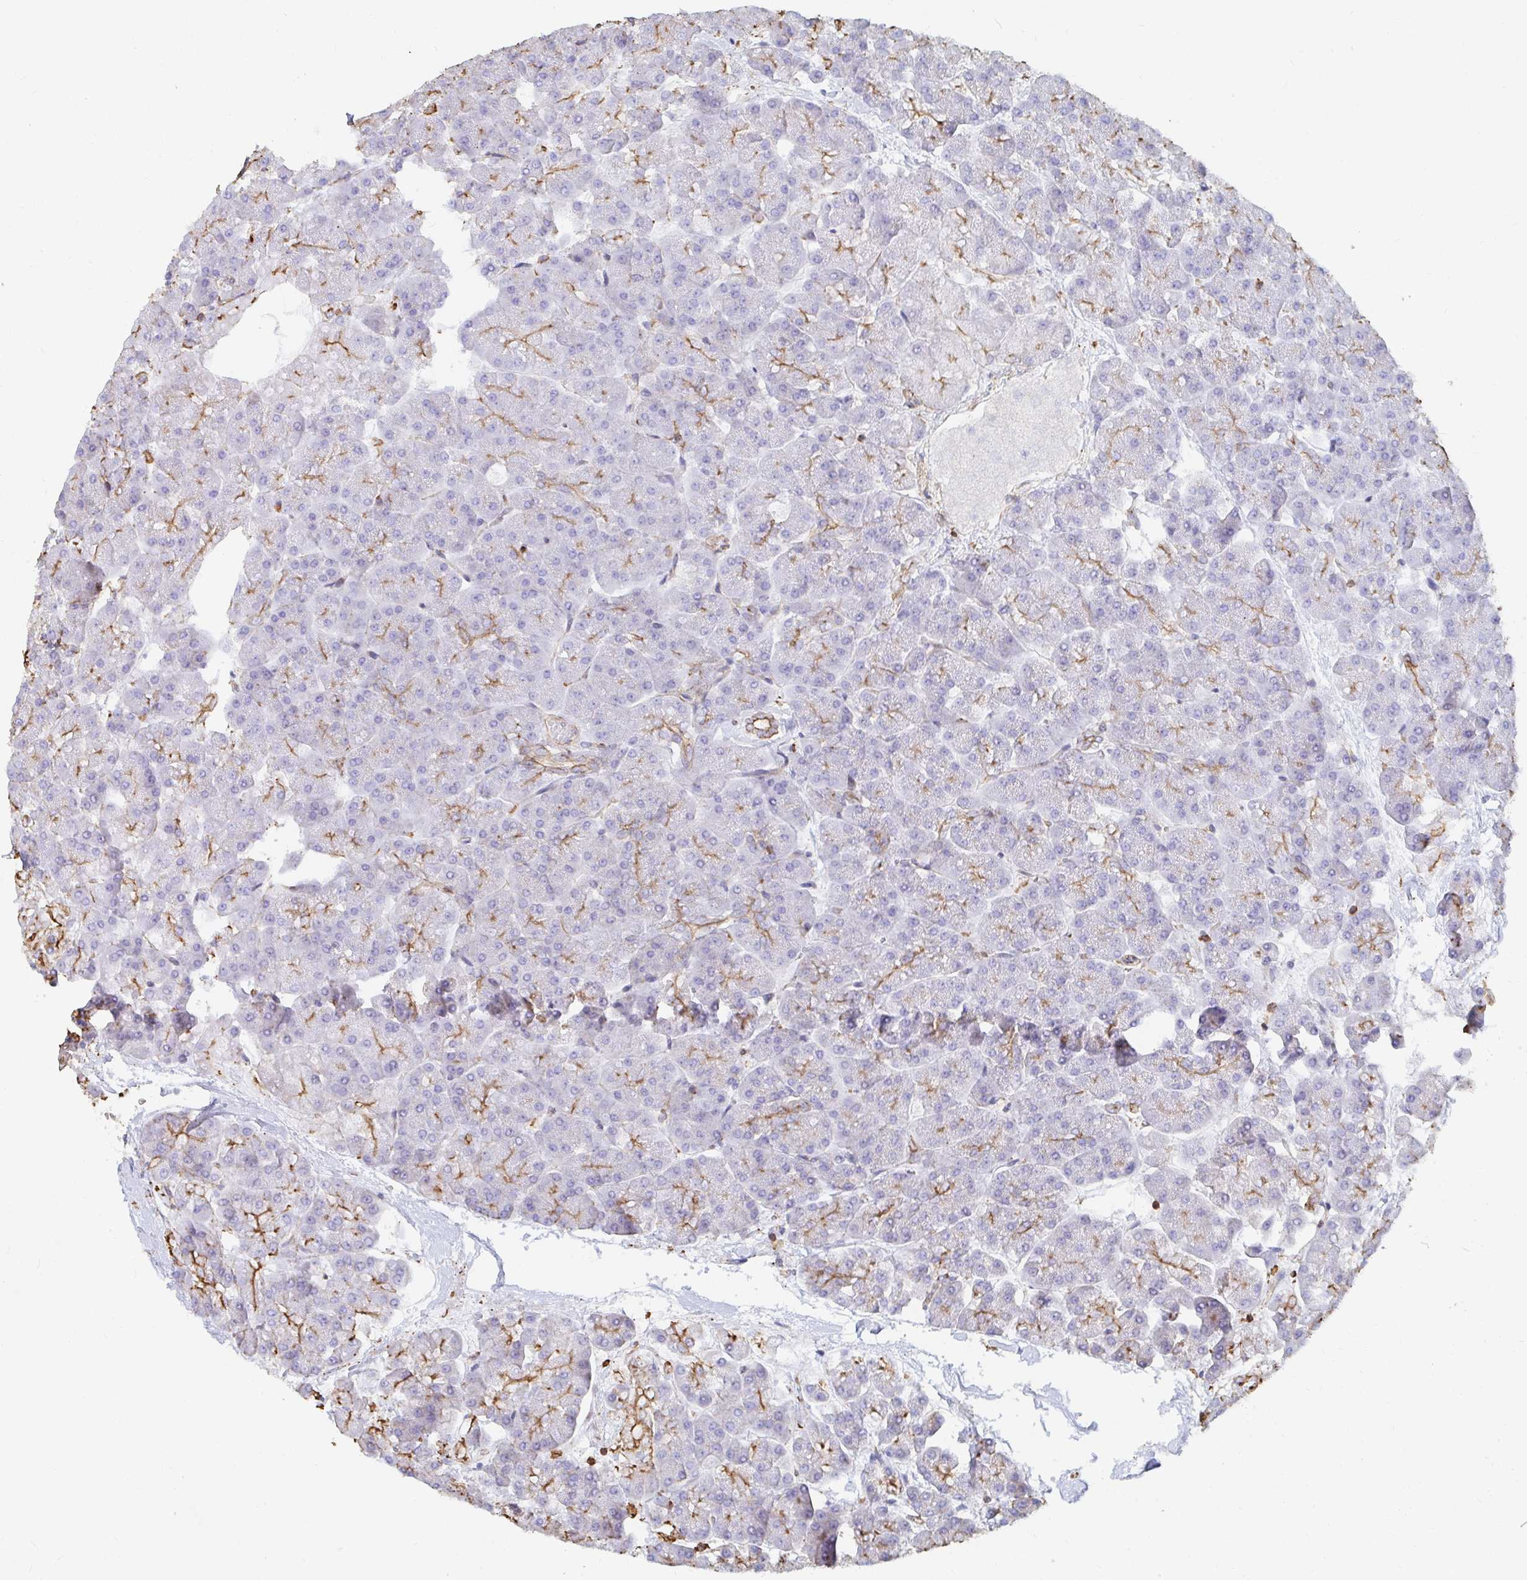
{"staining": {"intensity": "moderate", "quantity": "25%-75%", "location": "cytoplasmic/membranous"}, "tissue": "pancreas", "cell_type": "Exocrine glandular cells", "image_type": "normal", "snomed": [{"axis": "morphology", "description": "Normal tissue, NOS"}, {"axis": "topography", "description": "Pancreas"}, {"axis": "topography", "description": "Peripheral nerve tissue"}], "caption": "High-power microscopy captured an IHC micrograph of normal pancreas, revealing moderate cytoplasmic/membranous positivity in approximately 25%-75% of exocrine glandular cells. (brown staining indicates protein expression, while blue staining denotes nuclei).", "gene": "PTPN14", "patient": {"sex": "male", "age": 54}}